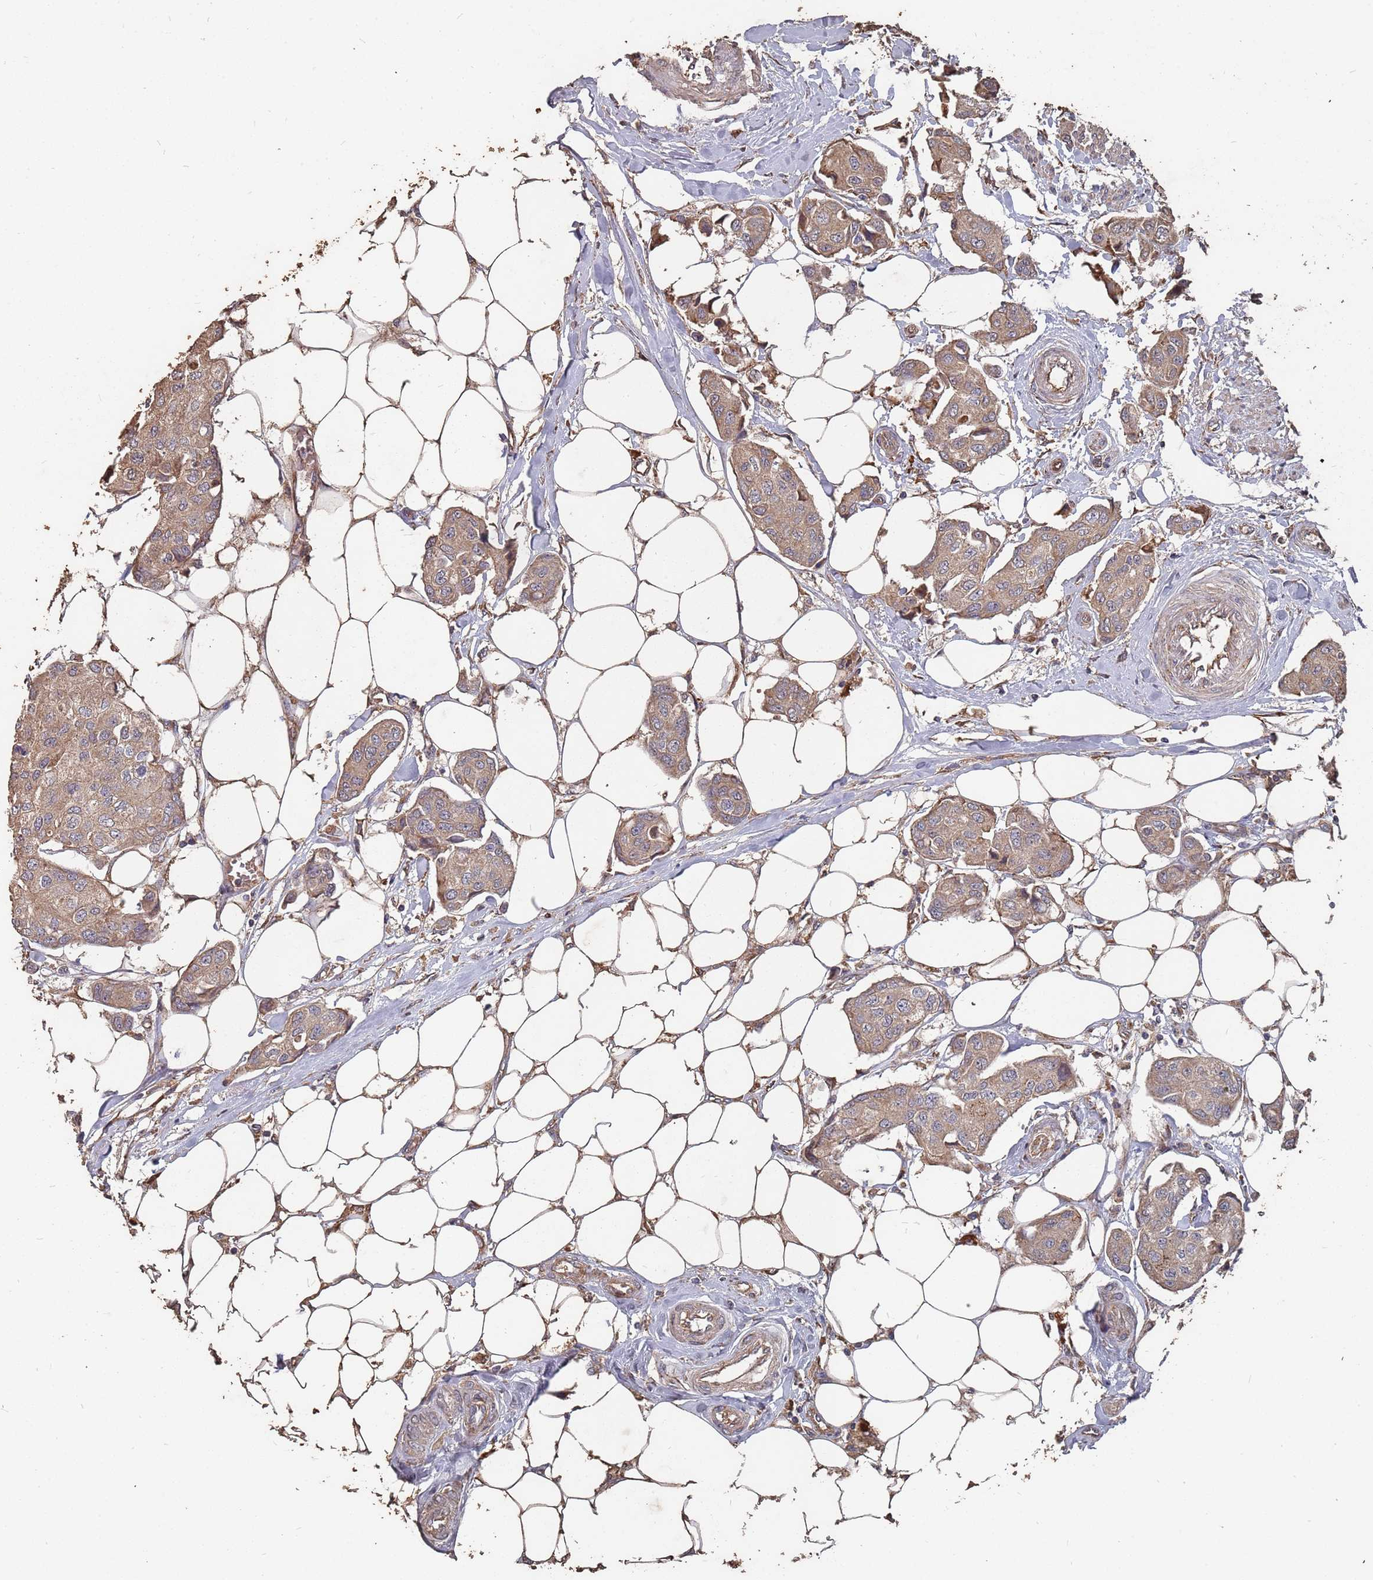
{"staining": {"intensity": "moderate", "quantity": ">75%", "location": "cytoplasmic/membranous"}, "tissue": "breast cancer", "cell_type": "Tumor cells", "image_type": "cancer", "snomed": [{"axis": "morphology", "description": "Duct carcinoma"}, {"axis": "topography", "description": "Breast"}, {"axis": "topography", "description": "Lymph node"}], "caption": "This photomicrograph demonstrates immunohistochemistry (IHC) staining of human breast cancer, with medium moderate cytoplasmic/membranous positivity in approximately >75% of tumor cells.", "gene": "ATG5", "patient": {"sex": "female", "age": 80}}